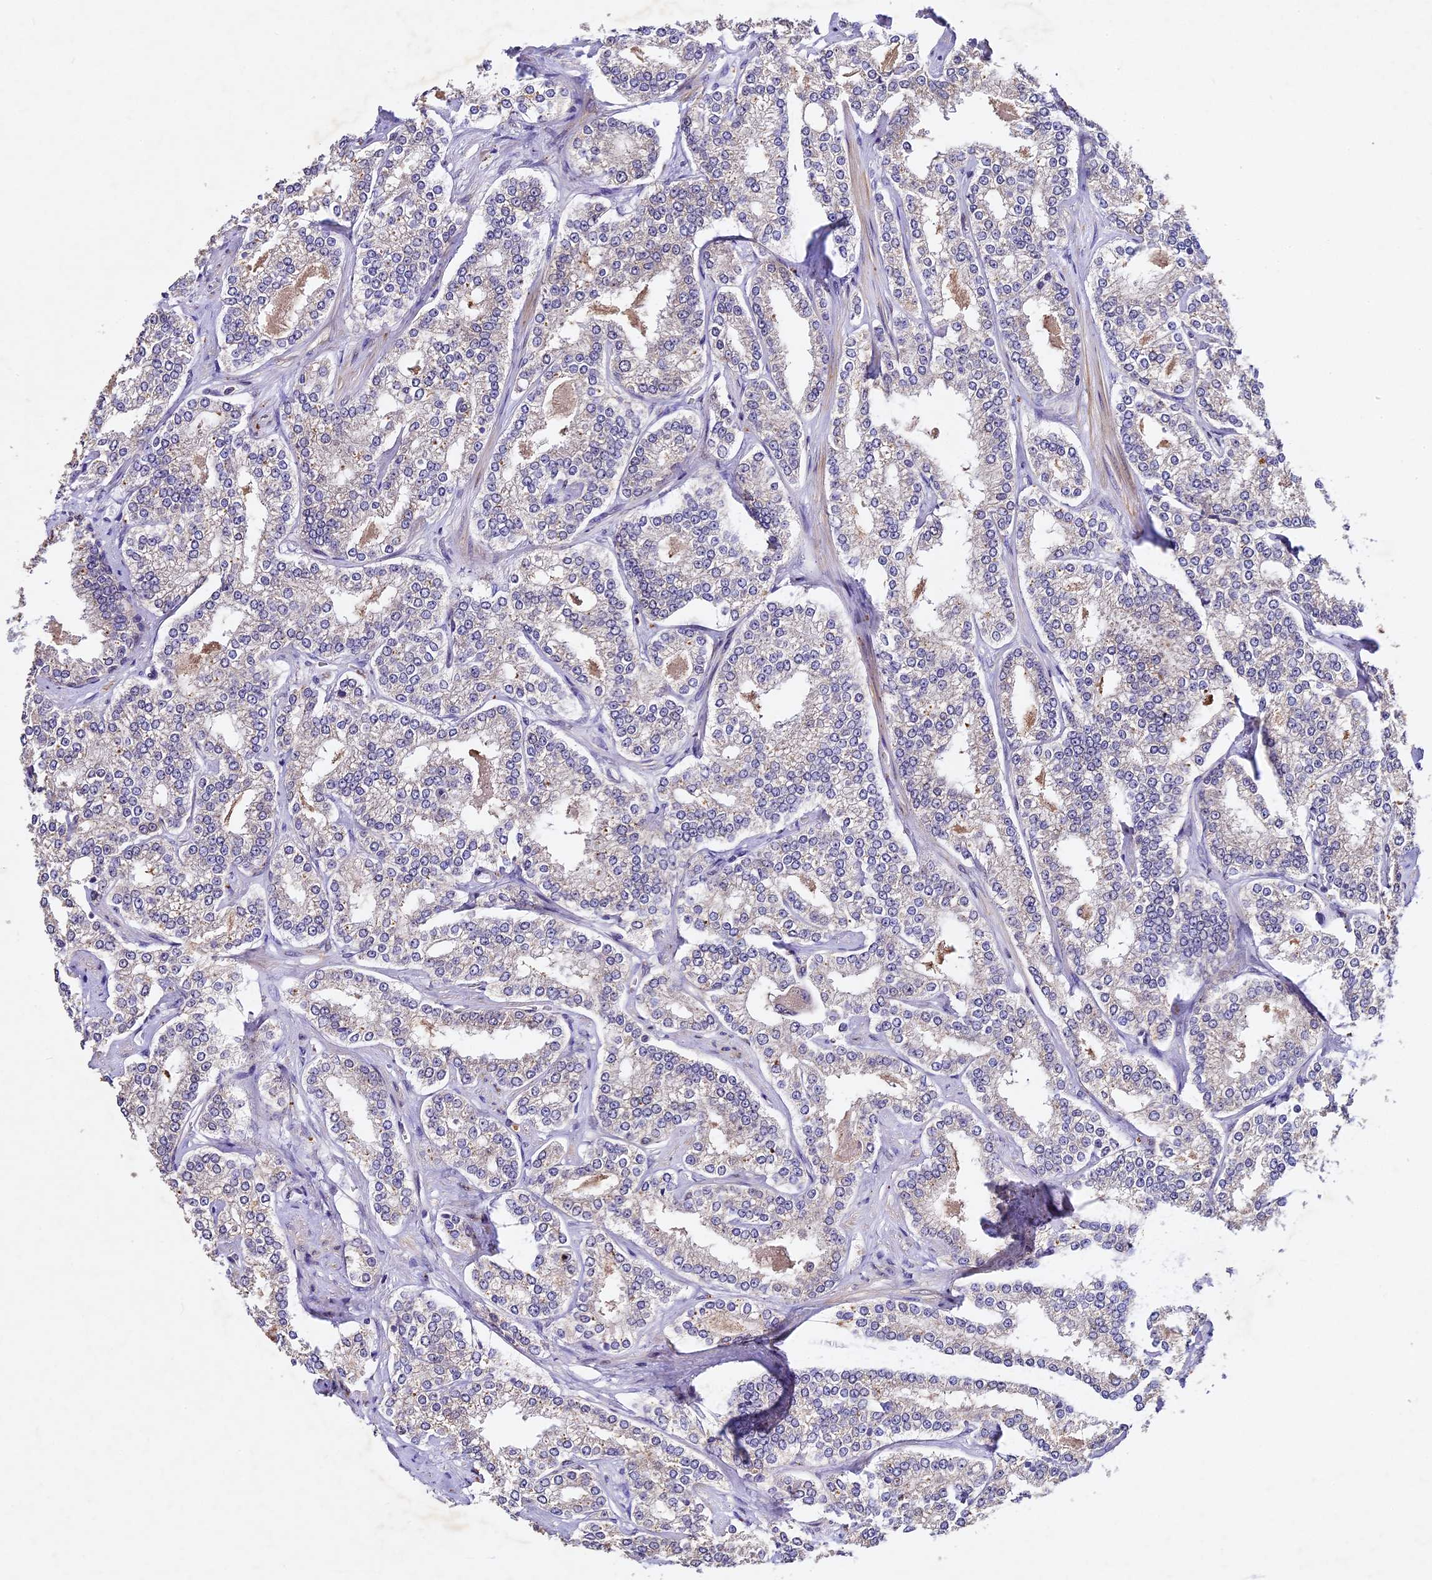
{"staining": {"intensity": "negative", "quantity": "none", "location": "none"}, "tissue": "prostate cancer", "cell_type": "Tumor cells", "image_type": "cancer", "snomed": [{"axis": "morphology", "description": "Normal tissue, NOS"}, {"axis": "morphology", "description": "Adenocarcinoma, High grade"}, {"axis": "topography", "description": "Prostate"}], "caption": "Histopathology image shows no protein expression in tumor cells of prostate cancer (high-grade adenocarcinoma) tissue.", "gene": "TMEM39B", "patient": {"sex": "male", "age": 83}}